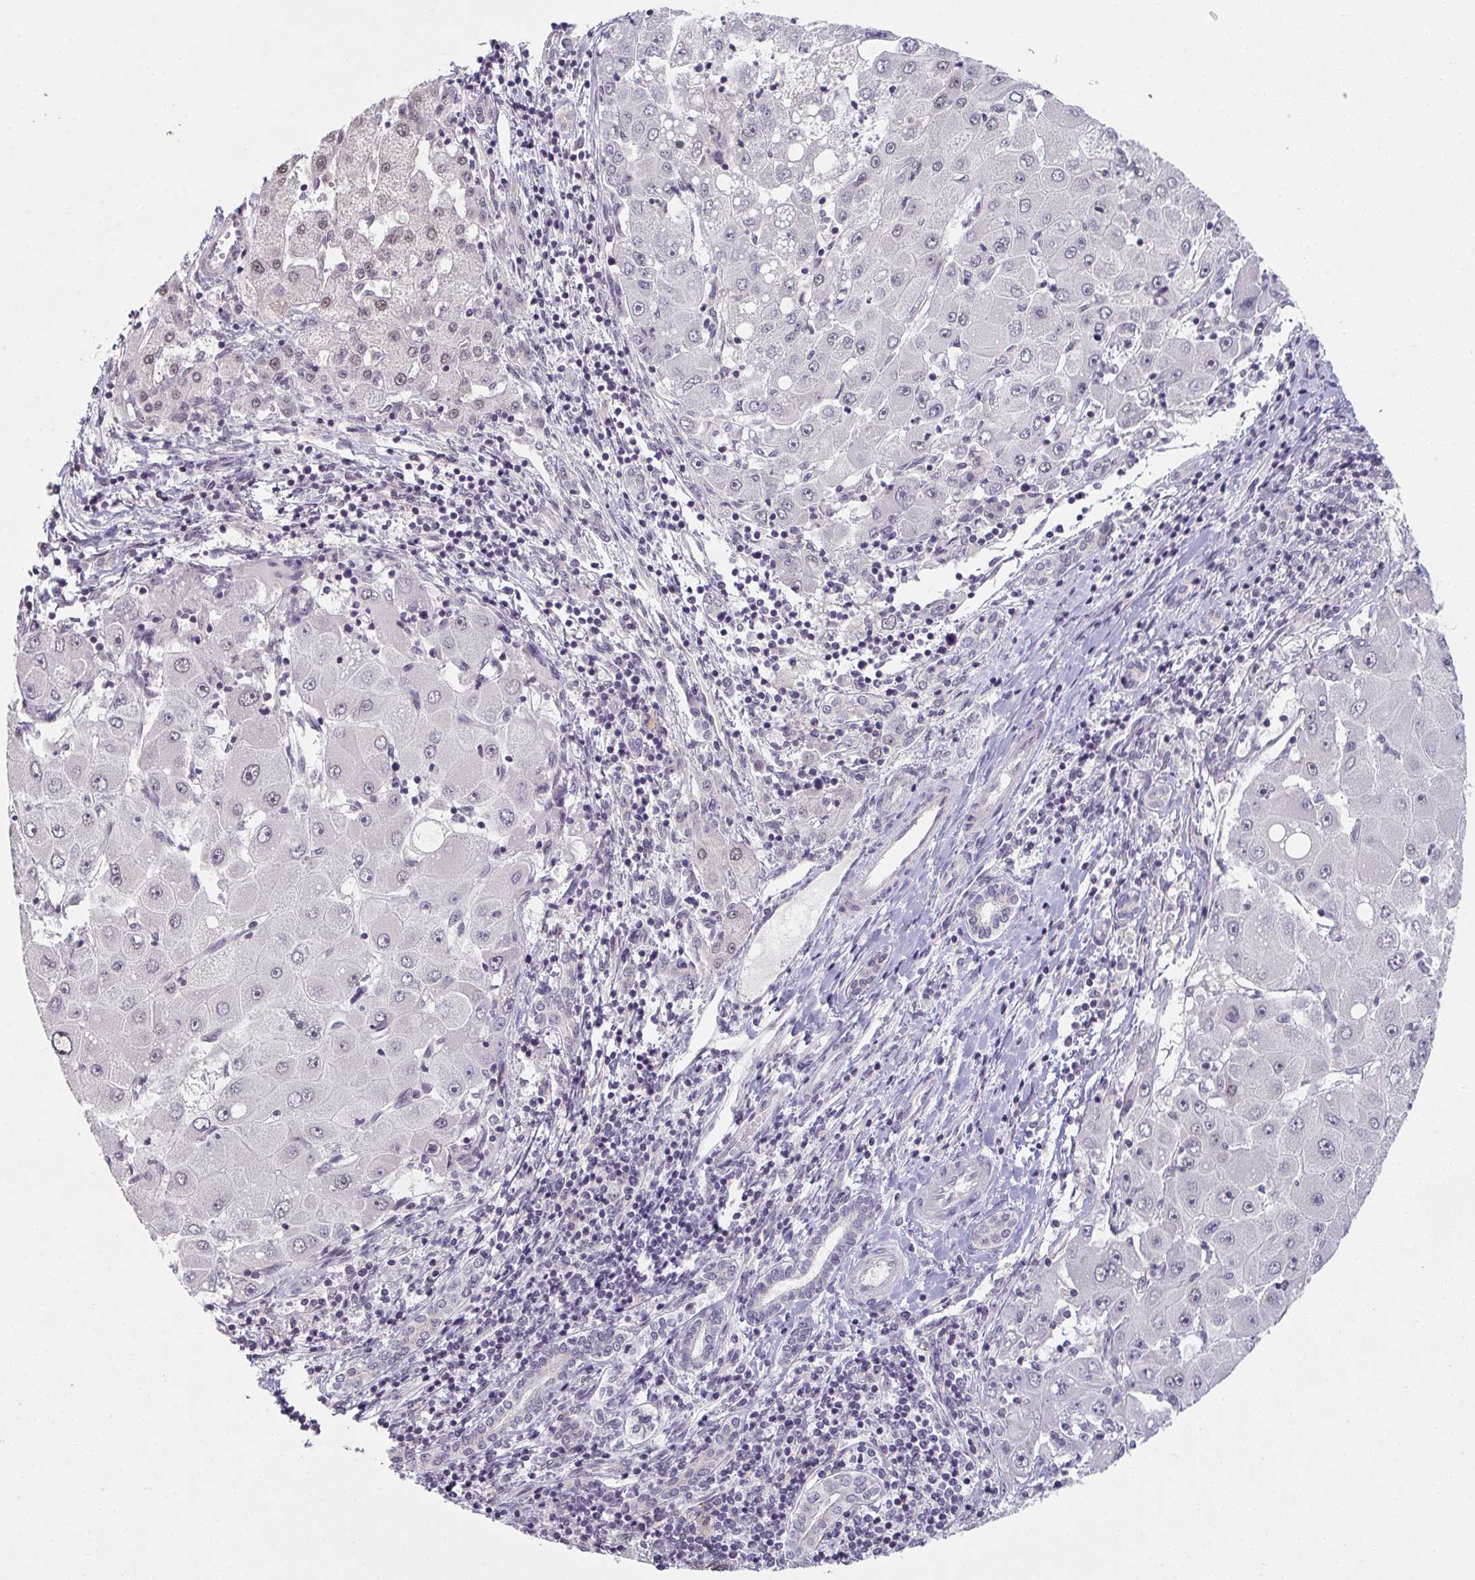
{"staining": {"intensity": "negative", "quantity": "none", "location": "none"}, "tissue": "liver cancer", "cell_type": "Tumor cells", "image_type": "cancer", "snomed": [{"axis": "morphology", "description": "Carcinoma, Hepatocellular, NOS"}, {"axis": "topography", "description": "Liver"}], "caption": "This is an IHC photomicrograph of hepatocellular carcinoma (liver). There is no positivity in tumor cells.", "gene": "ZNF214", "patient": {"sex": "male", "age": 40}}